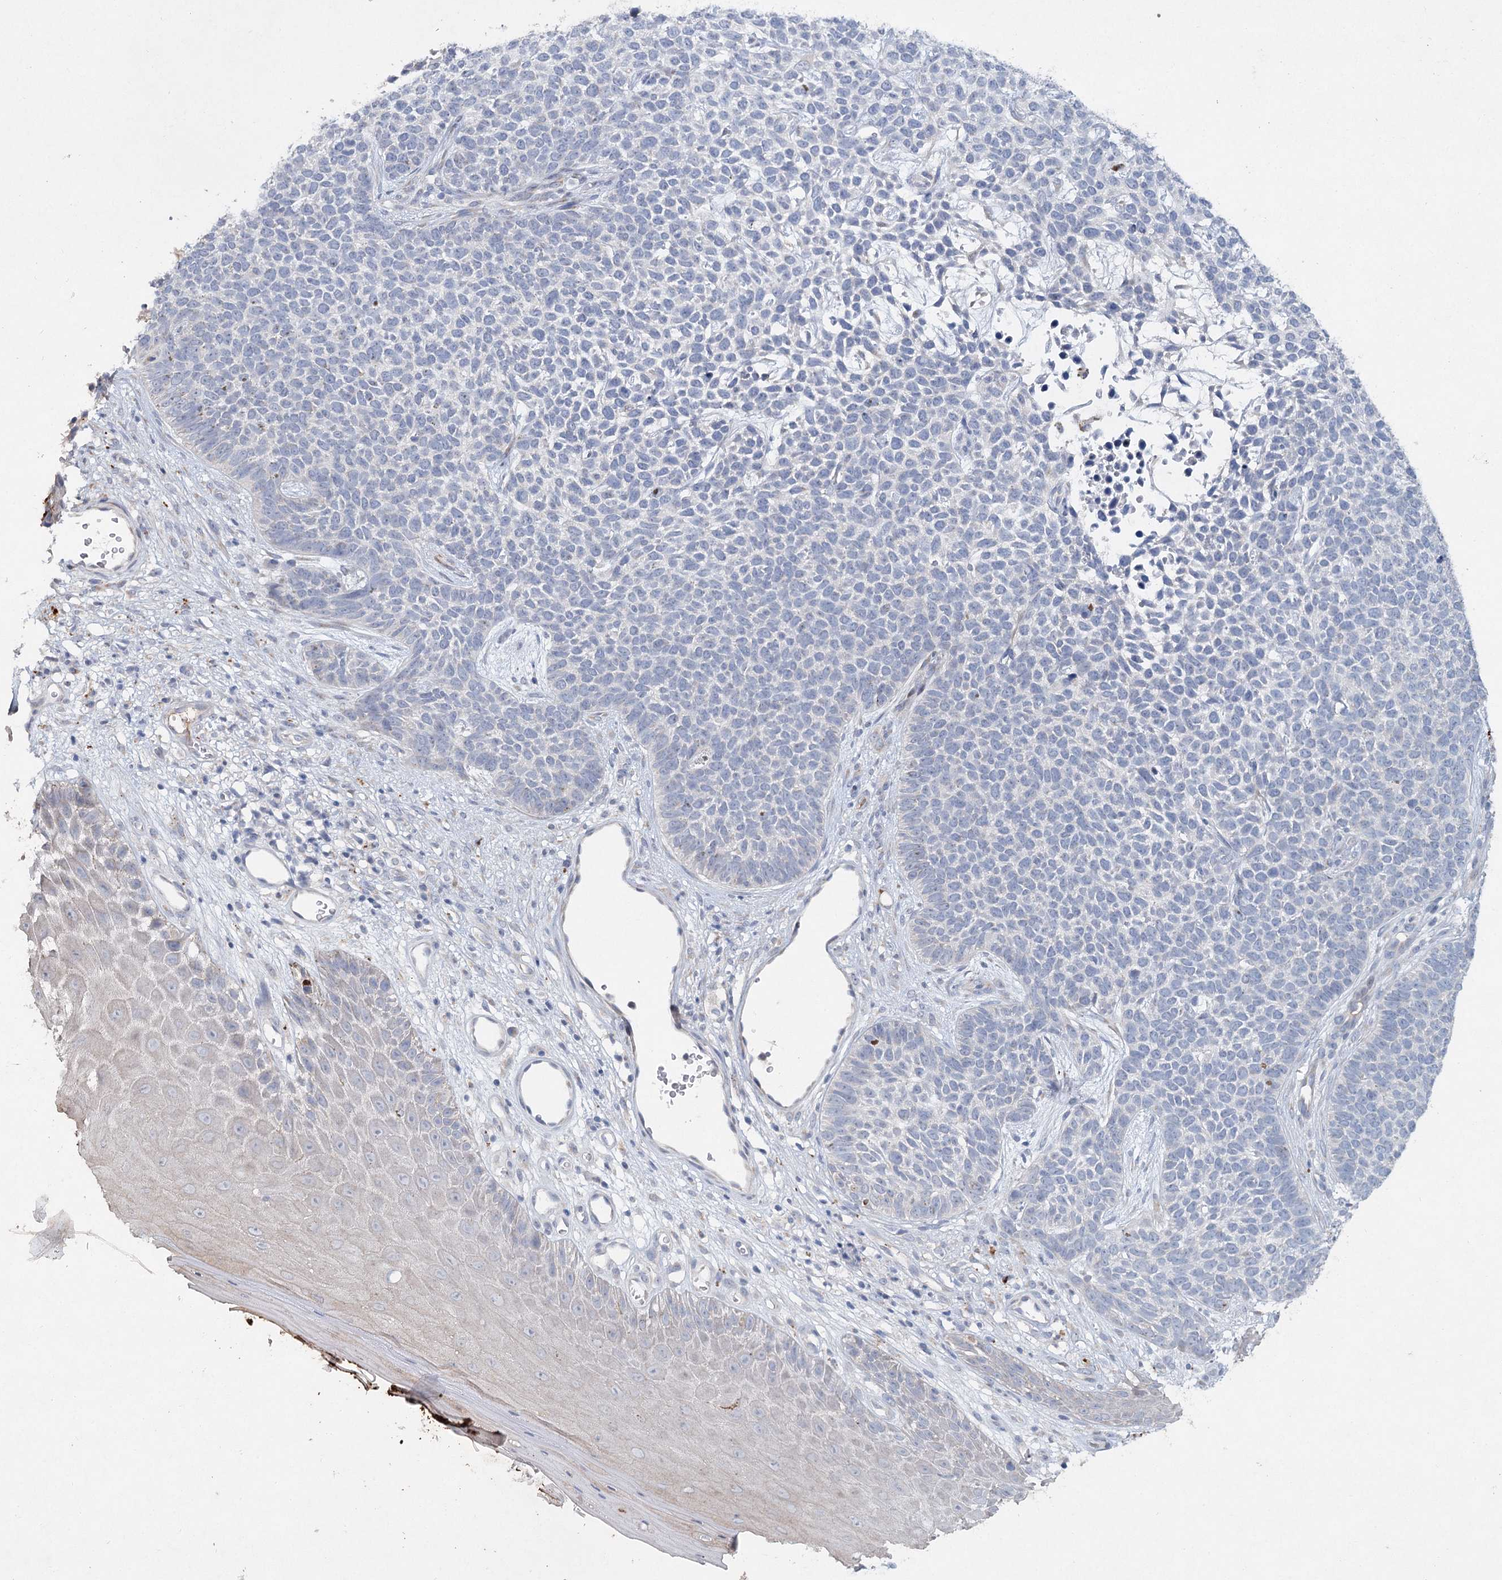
{"staining": {"intensity": "negative", "quantity": "none", "location": "none"}, "tissue": "skin cancer", "cell_type": "Tumor cells", "image_type": "cancer", "snomed": [{"axis": "morphology", "description": "Basal cell carcinoma"}, {"axis": "topography", "description": "Skin"}], "caption": "Basal cell carcinoma (skin) was stained to show a protein in brown. There is no significant staining in tumor cells.", "gene": "RFX6", "patient": {"sex": "female", "age": 84}}